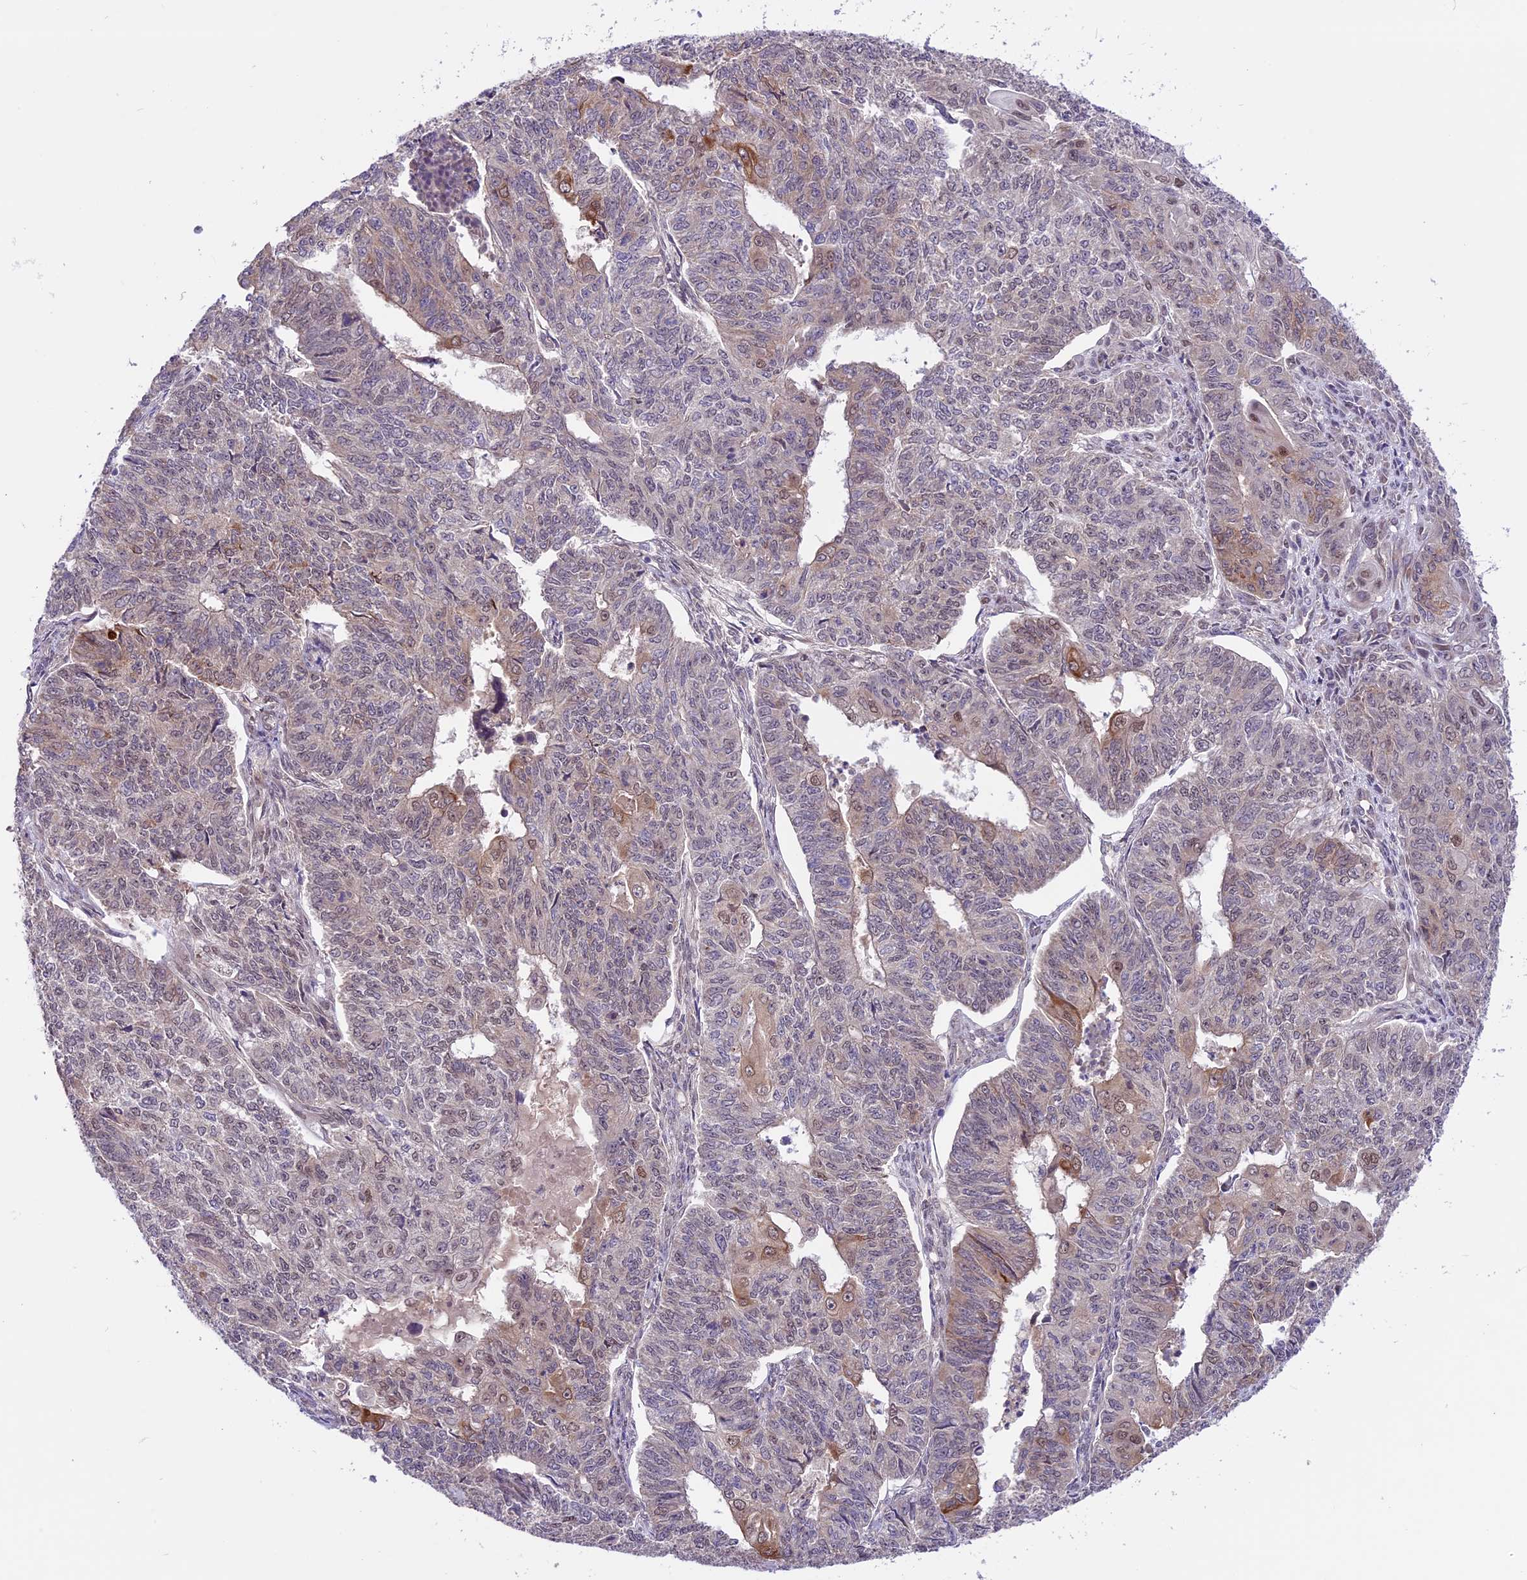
{"staining": {"intensity": "weak", "quantity": "<25%", "location": "cytoplasmic/membranous,nuclear"}, "tissue": "endometrial cancer", "cell_type": "Tumor cells", "image_type": "cancer", "snomed": [{"axis": "morphology", "description": "Adenocarcinoma, NOS"}, {"axis": "topography", "description": "Endometrium"}], "caption": "This is an immunohistochemistry photomicrograph of human endometrial cancer. There is no expression in tumor cells.", "gene": "SPRED1", "patient": {"sex": "female", "age": 32}}